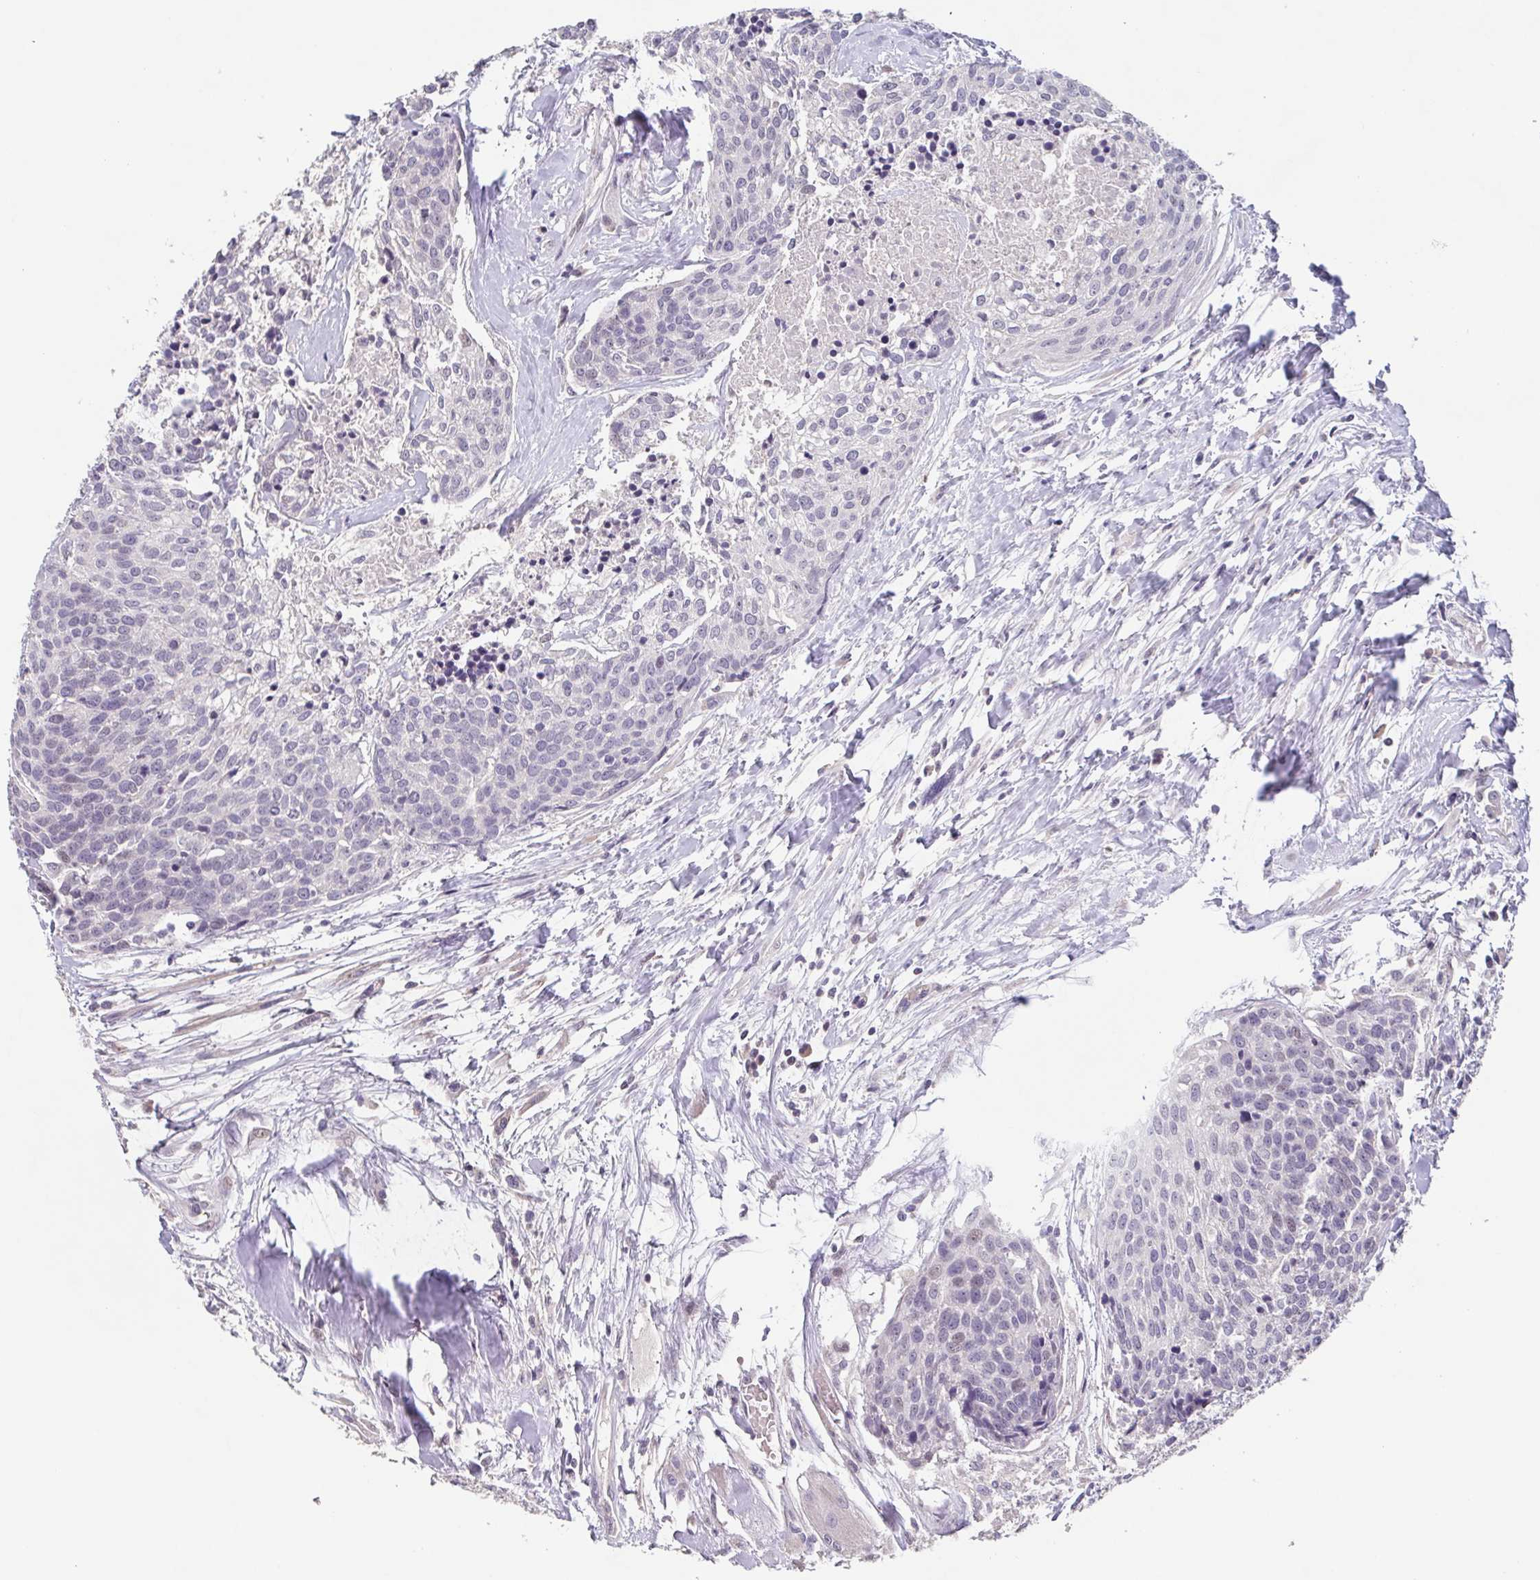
{"staining": {"intensity": "negative", "quantity": "none", "location": "none"}, "tissue": "head and neck cancer", "cell_type": "Tumor cells", "image_type": "cancer", "snomed": [{"axis": "morphology", "description": "Squamous cell carcinoma, NOS"}, {"axis": "topography", "description": "Oral tissue"}, {"axis": "topography", "description": "Head-Neck"}], "caption": "High power microscopy photomicrograph of an IHC histopathology image of squamous cell carcinoma (head and neck), revealing no significant expression in tumor cells.", "gene": "GHRL", "patient": {"sex": "male", "age": 64}}